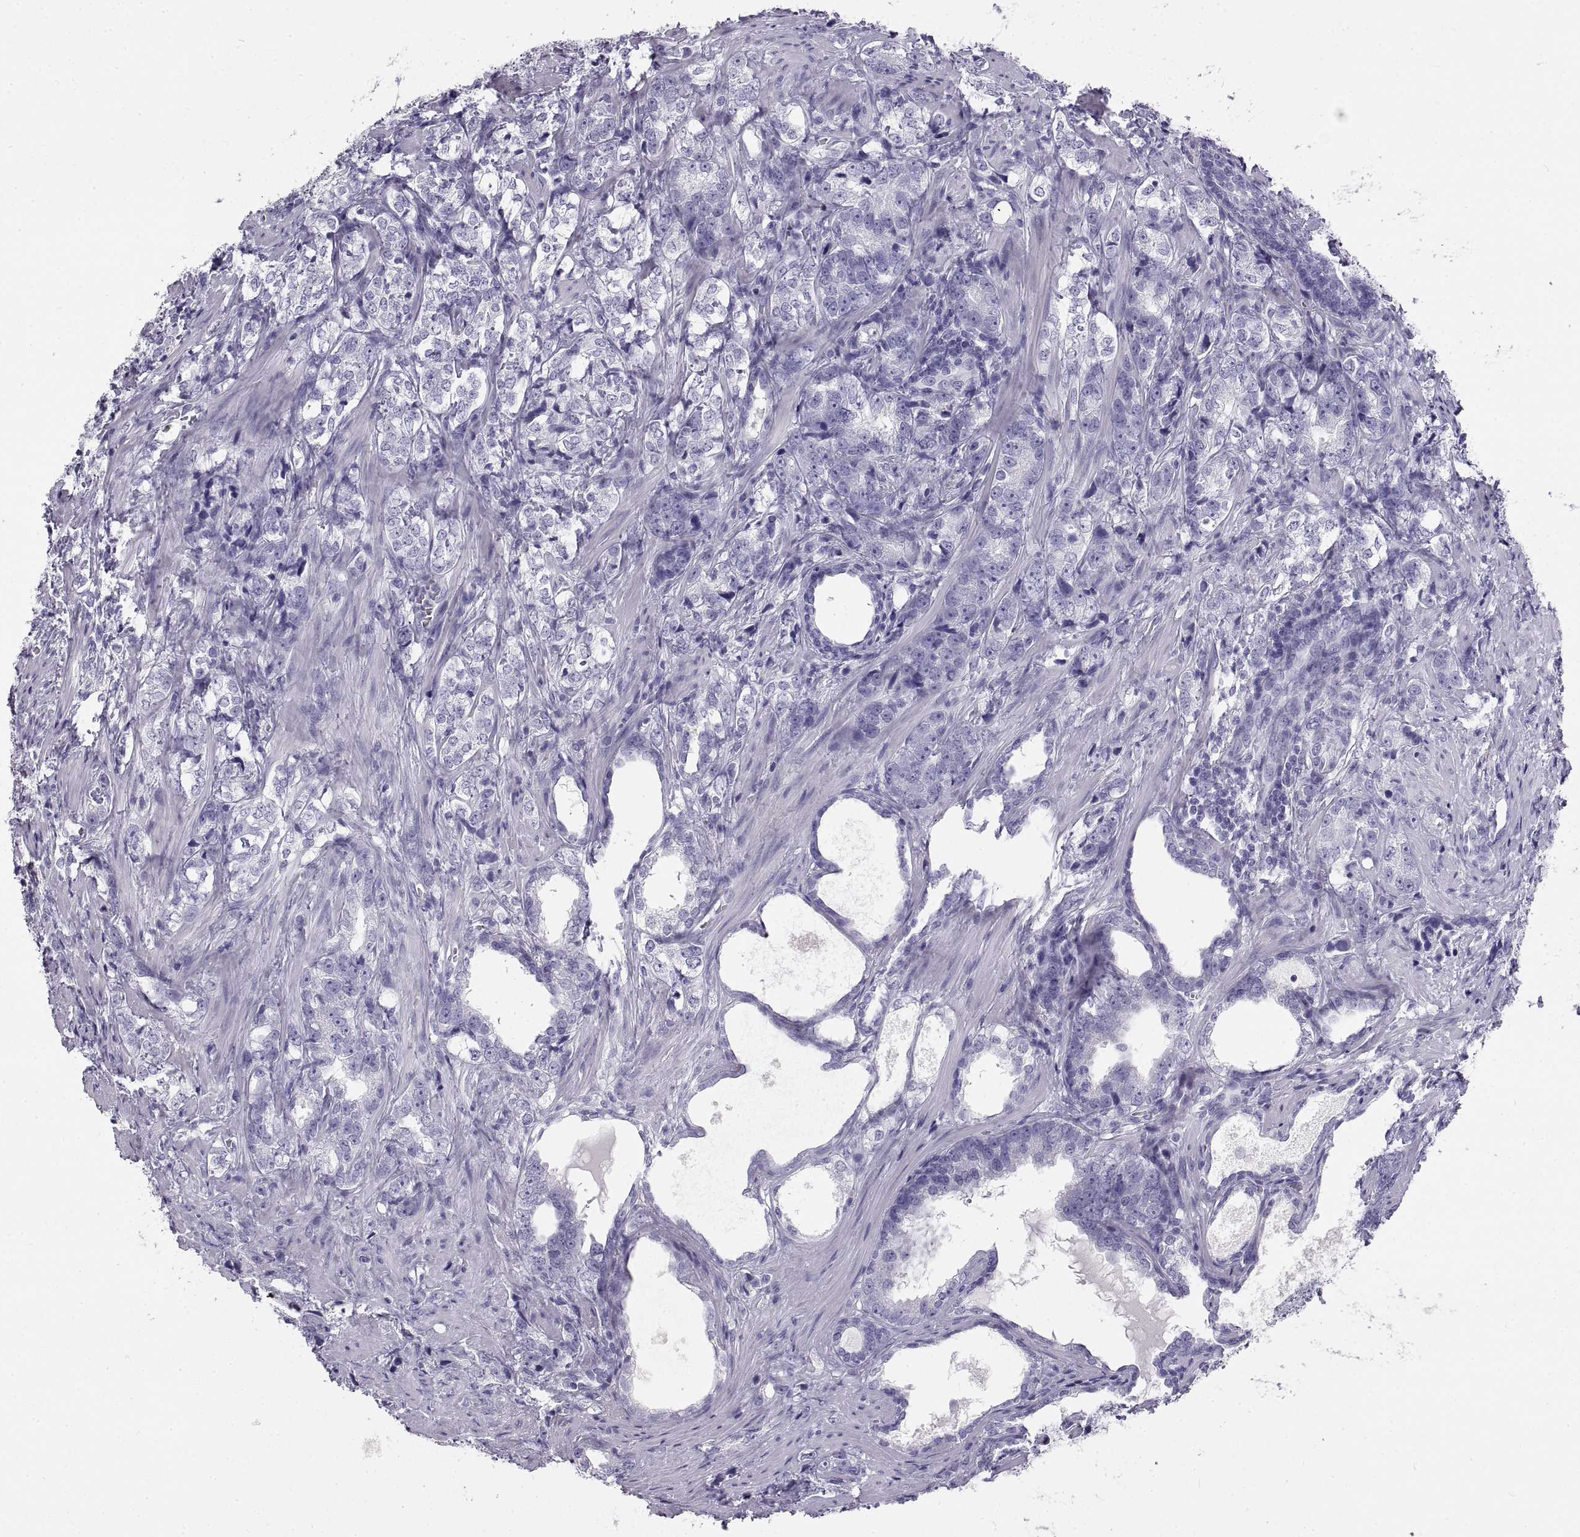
{"staining": {"intensity": "negative", "quantity": "none", "location": "none"}, "tissue": "prostate cancer", "cell_type": "Tumor cells", "image_type": "cancer", "snomed": [{"axis": "morphology", "description": "Adenocarcinoma, NOS"}, {"axis": "topography", "description": "Prostate and seminal vesicle, NOS"}], "caption": "The image reveals no staining of tumor cells in prostate cancer.", "gene": "RLBP1", "patient": {"sex": "male", "age": 63}}